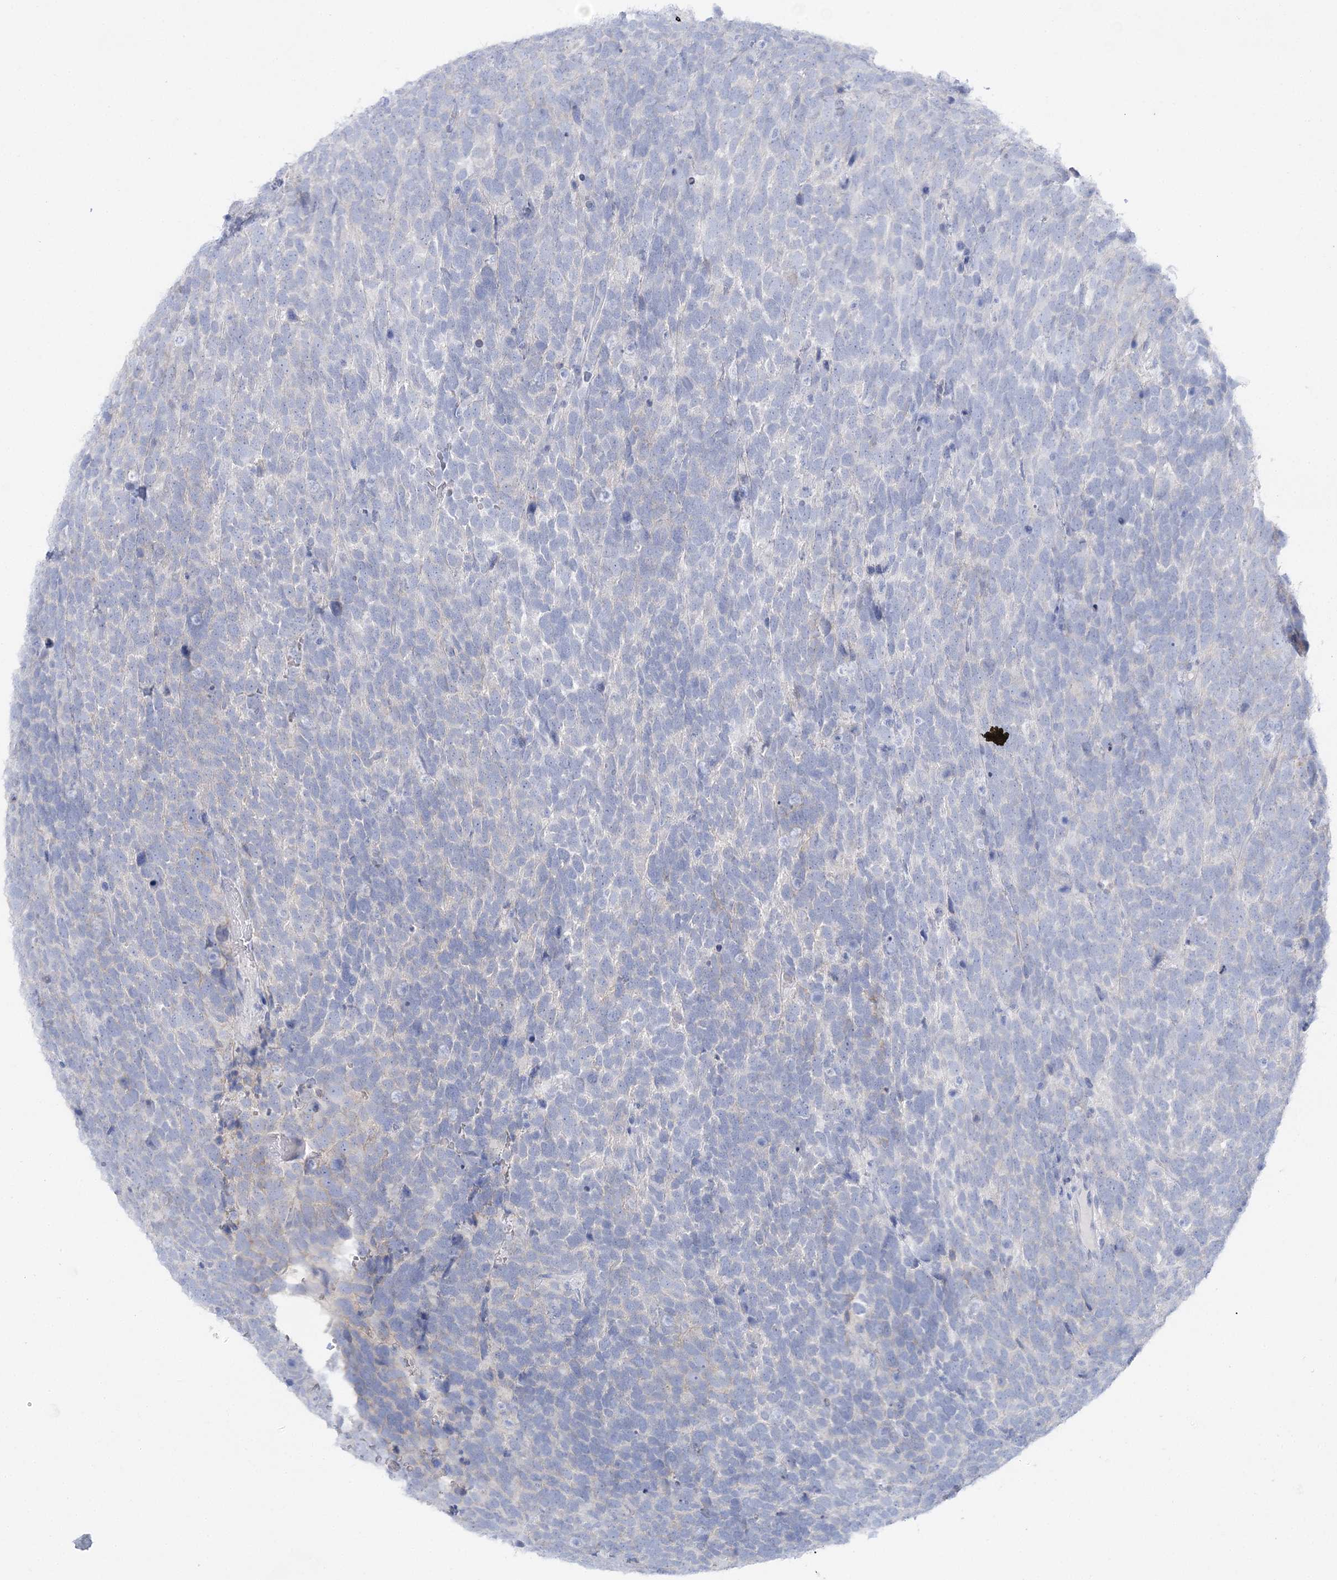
{"staining": {"intensity": "negative", "quantity": "none", "location": "none"}, "tissue": "urothelial cancer", "cell_type": "Tumor cells", "image_type": "cancer", "snomed": [{"axis": "morphology", "description": "Urothelial carcinoma, High grade"}, {"axis": "topography", "description": "Urinary bladder"}], "caption": "Tumor cells are negative for protein expression in human urothelial cancer. (DAB (3,3'-diaminobenzidine) IHC with hematoxylin counter stain).", "gene": "SLC5A6", "patient": {"sex": "female", "age": 82}}